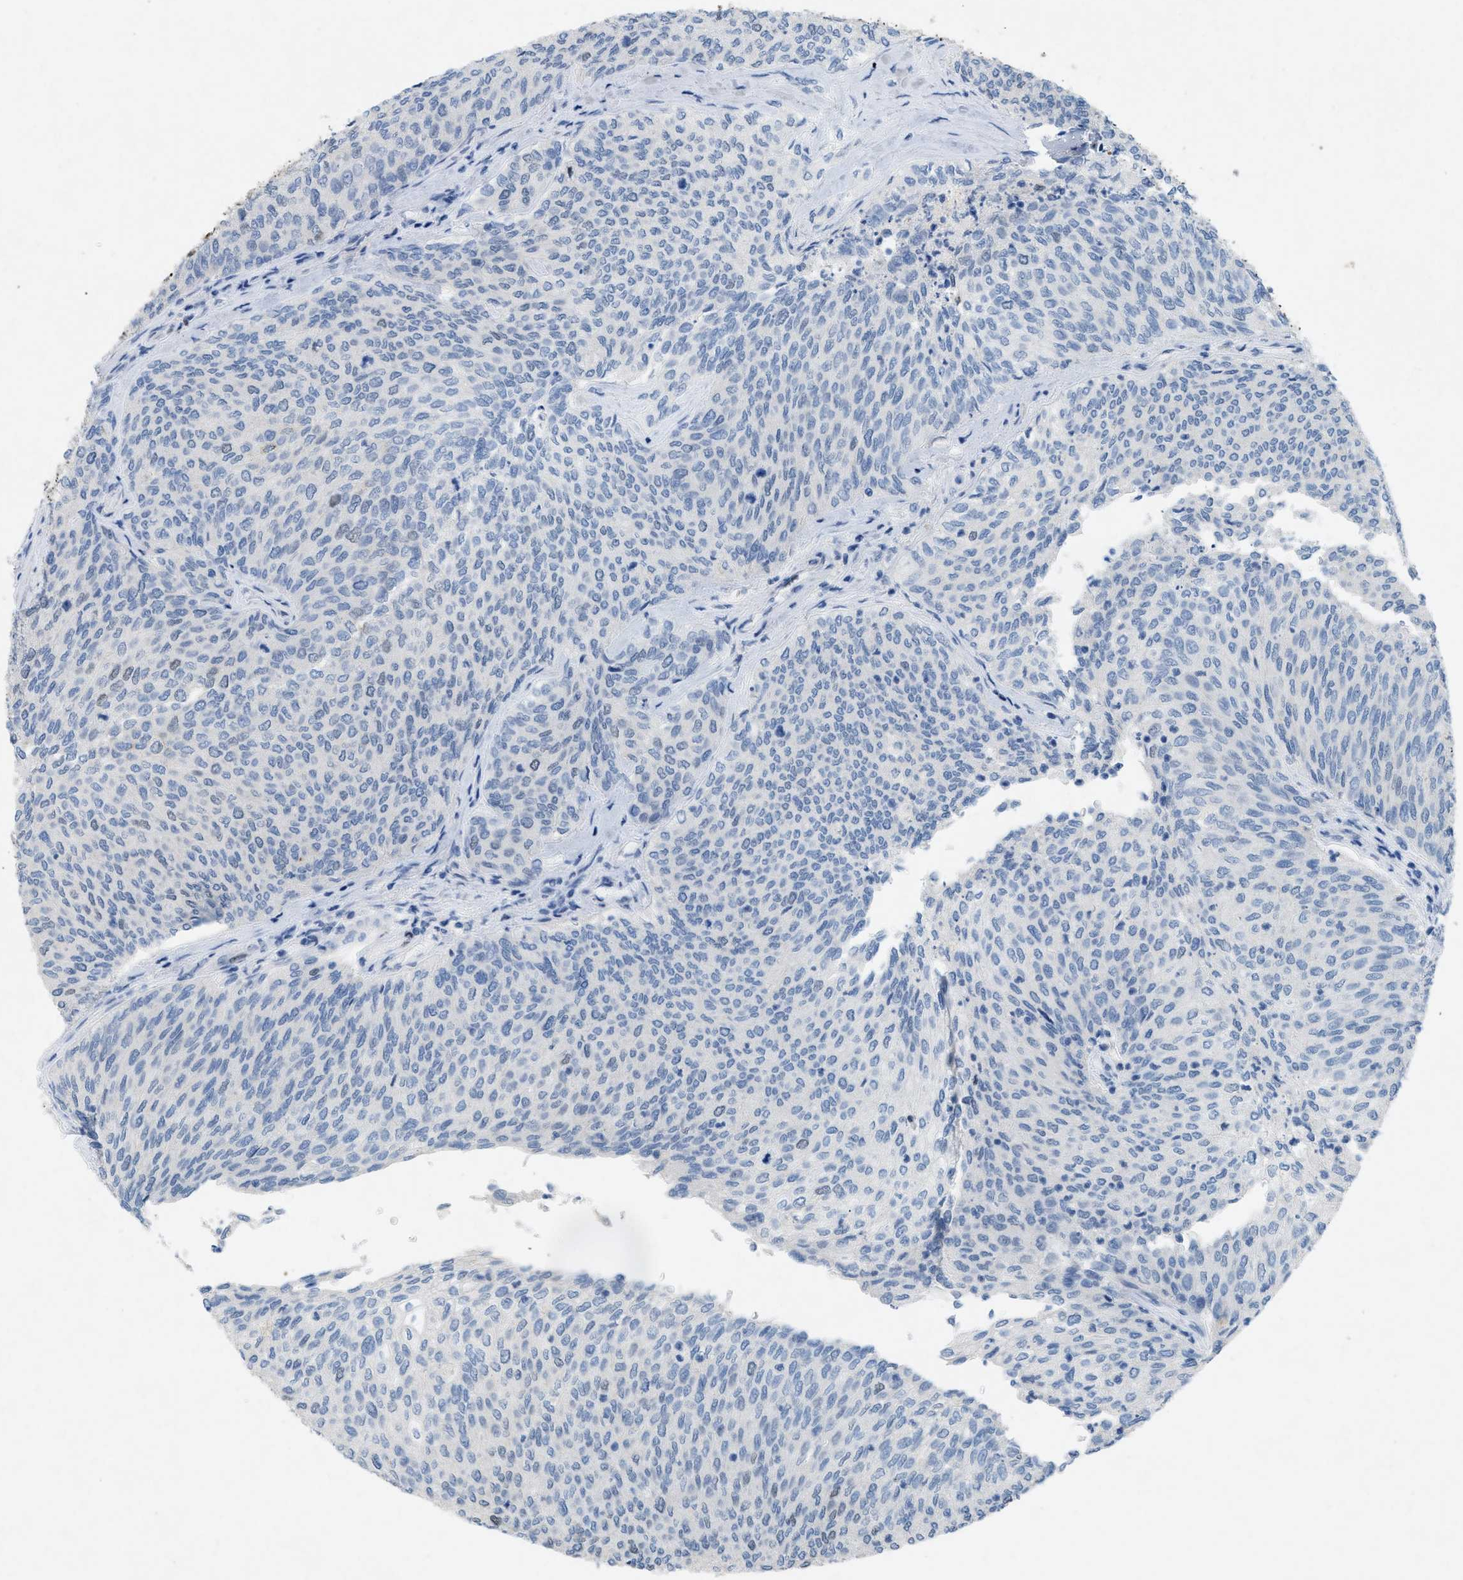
{"staining": {"intensity": "negative", "quantity": "none", "location": "none"}, "tissue": "urothelial cancer", "cell_type": "Tumor cells", "image_type": "cancer", "snomed": [{"axis": "morphology", "description": "Urothelial carcinoma, Low grade"}, {"axis": "topography", "description": "Urinary bladder"}], "caption": "The image demonstrates no significant staining in tumor cells of urothelial carcinoma (low-grade). (Stains: DAB (3,3'-diaminobenzidine) immunohistochemistry (IHC) with hematoxylin counter stain, Microscopy: brightfield microscopy at high magnification).", "gene": "TASOR", "patient": {"sex": "female", "age": 79}}